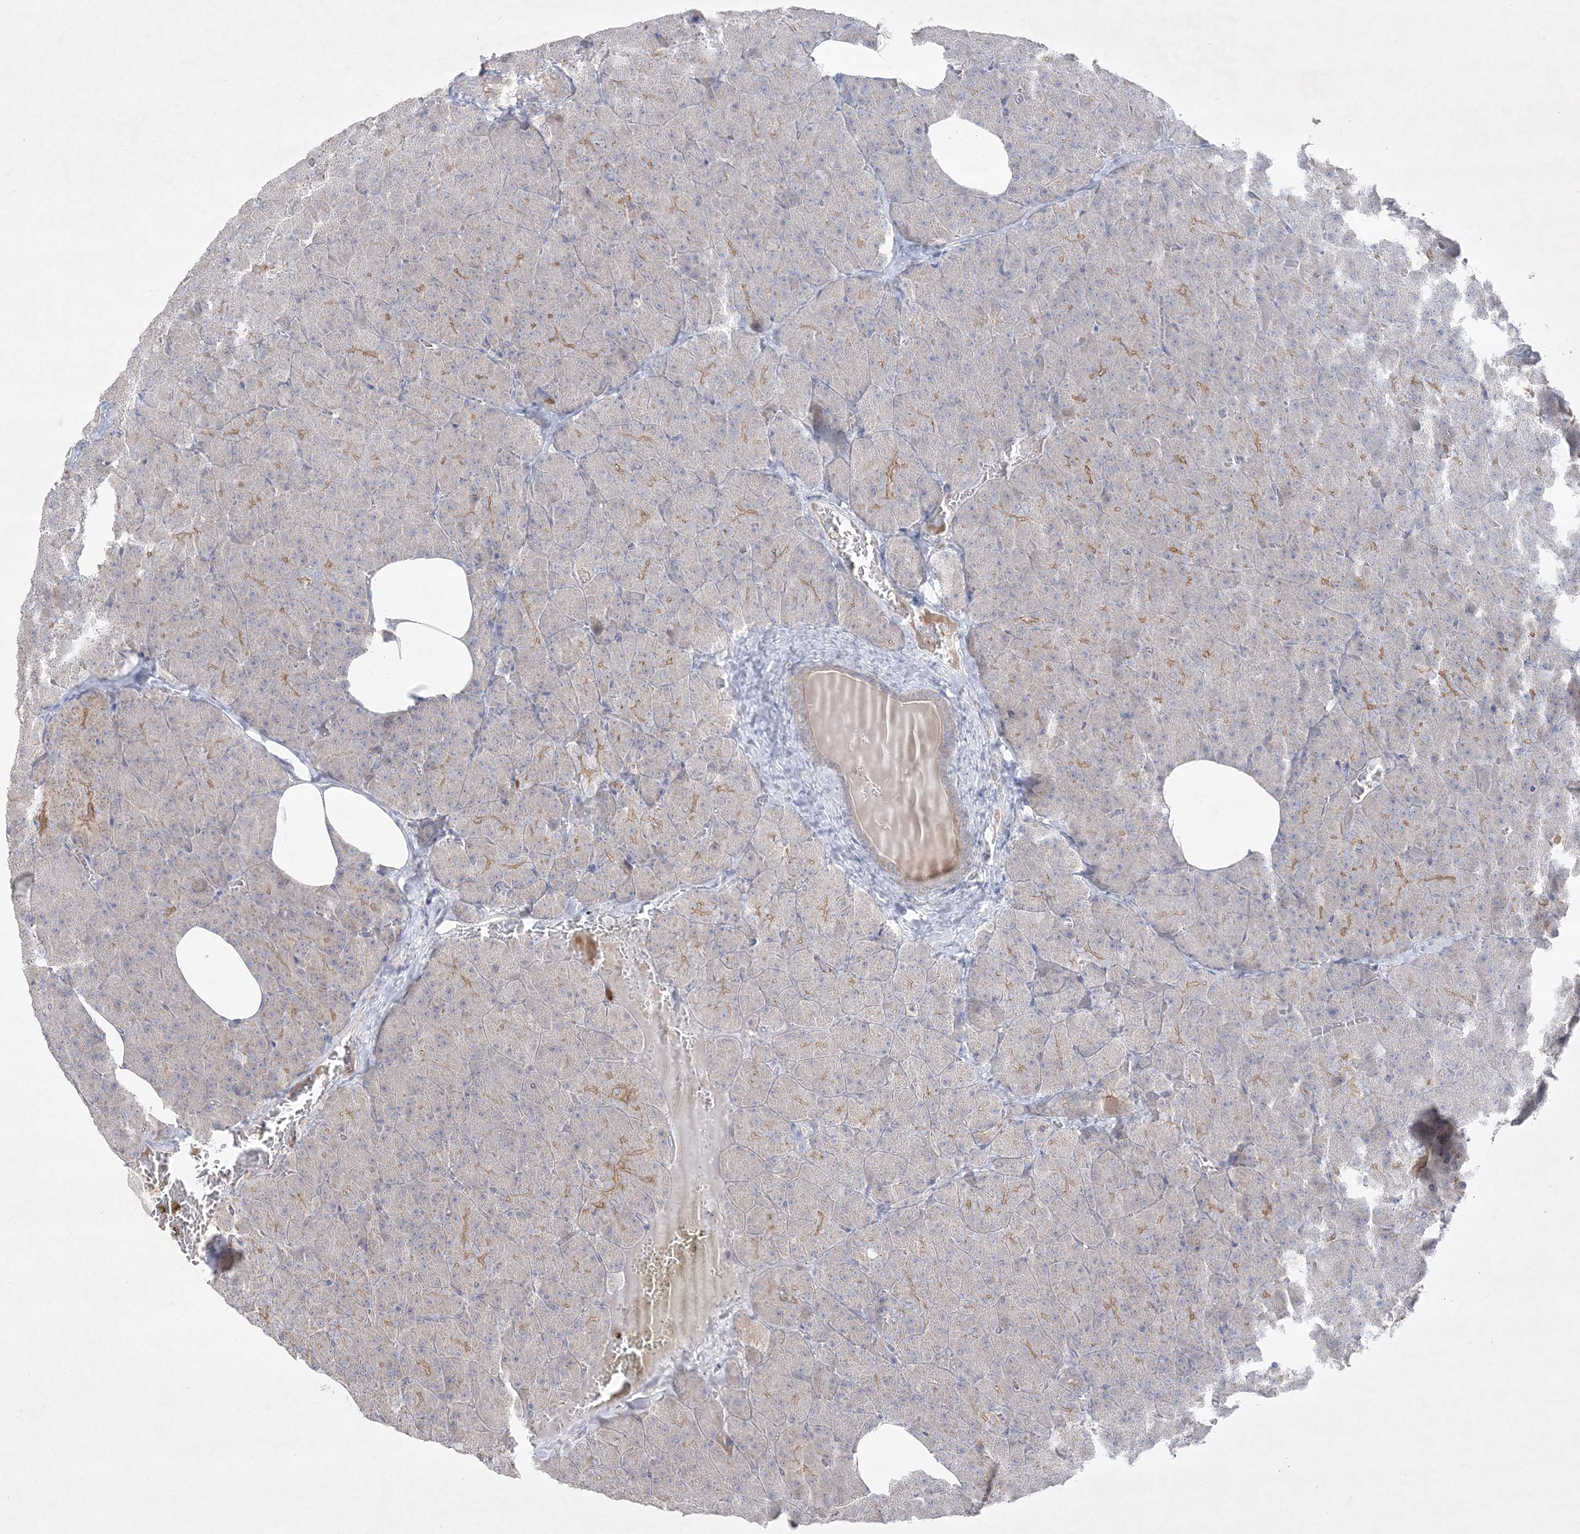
{"staining": {"intensity": "moderate", "quantity": "<25%", "location": "cytoplasmic/membranous"}, "tissue": "pancreas", "cell_type": "Exocrine glandular cells", "image_type": "normal", "snomed": [{"axis": "morphology", "description": "Normal tissue, NOS"}, {"axis": "morphology", "description": "Carcinoid, malignant, NOS"}, {"axis": "topography", "description": "Pancreas"}], "caption": "Unremarkable pancreas demonstrates moderate cytoplasmic/membranous staining in approximately <25% of exocrine glandular cells, visualized by immunohistochemistry.", "gene": "CLNK", "patient": {"sex": "female", "age": 35}}